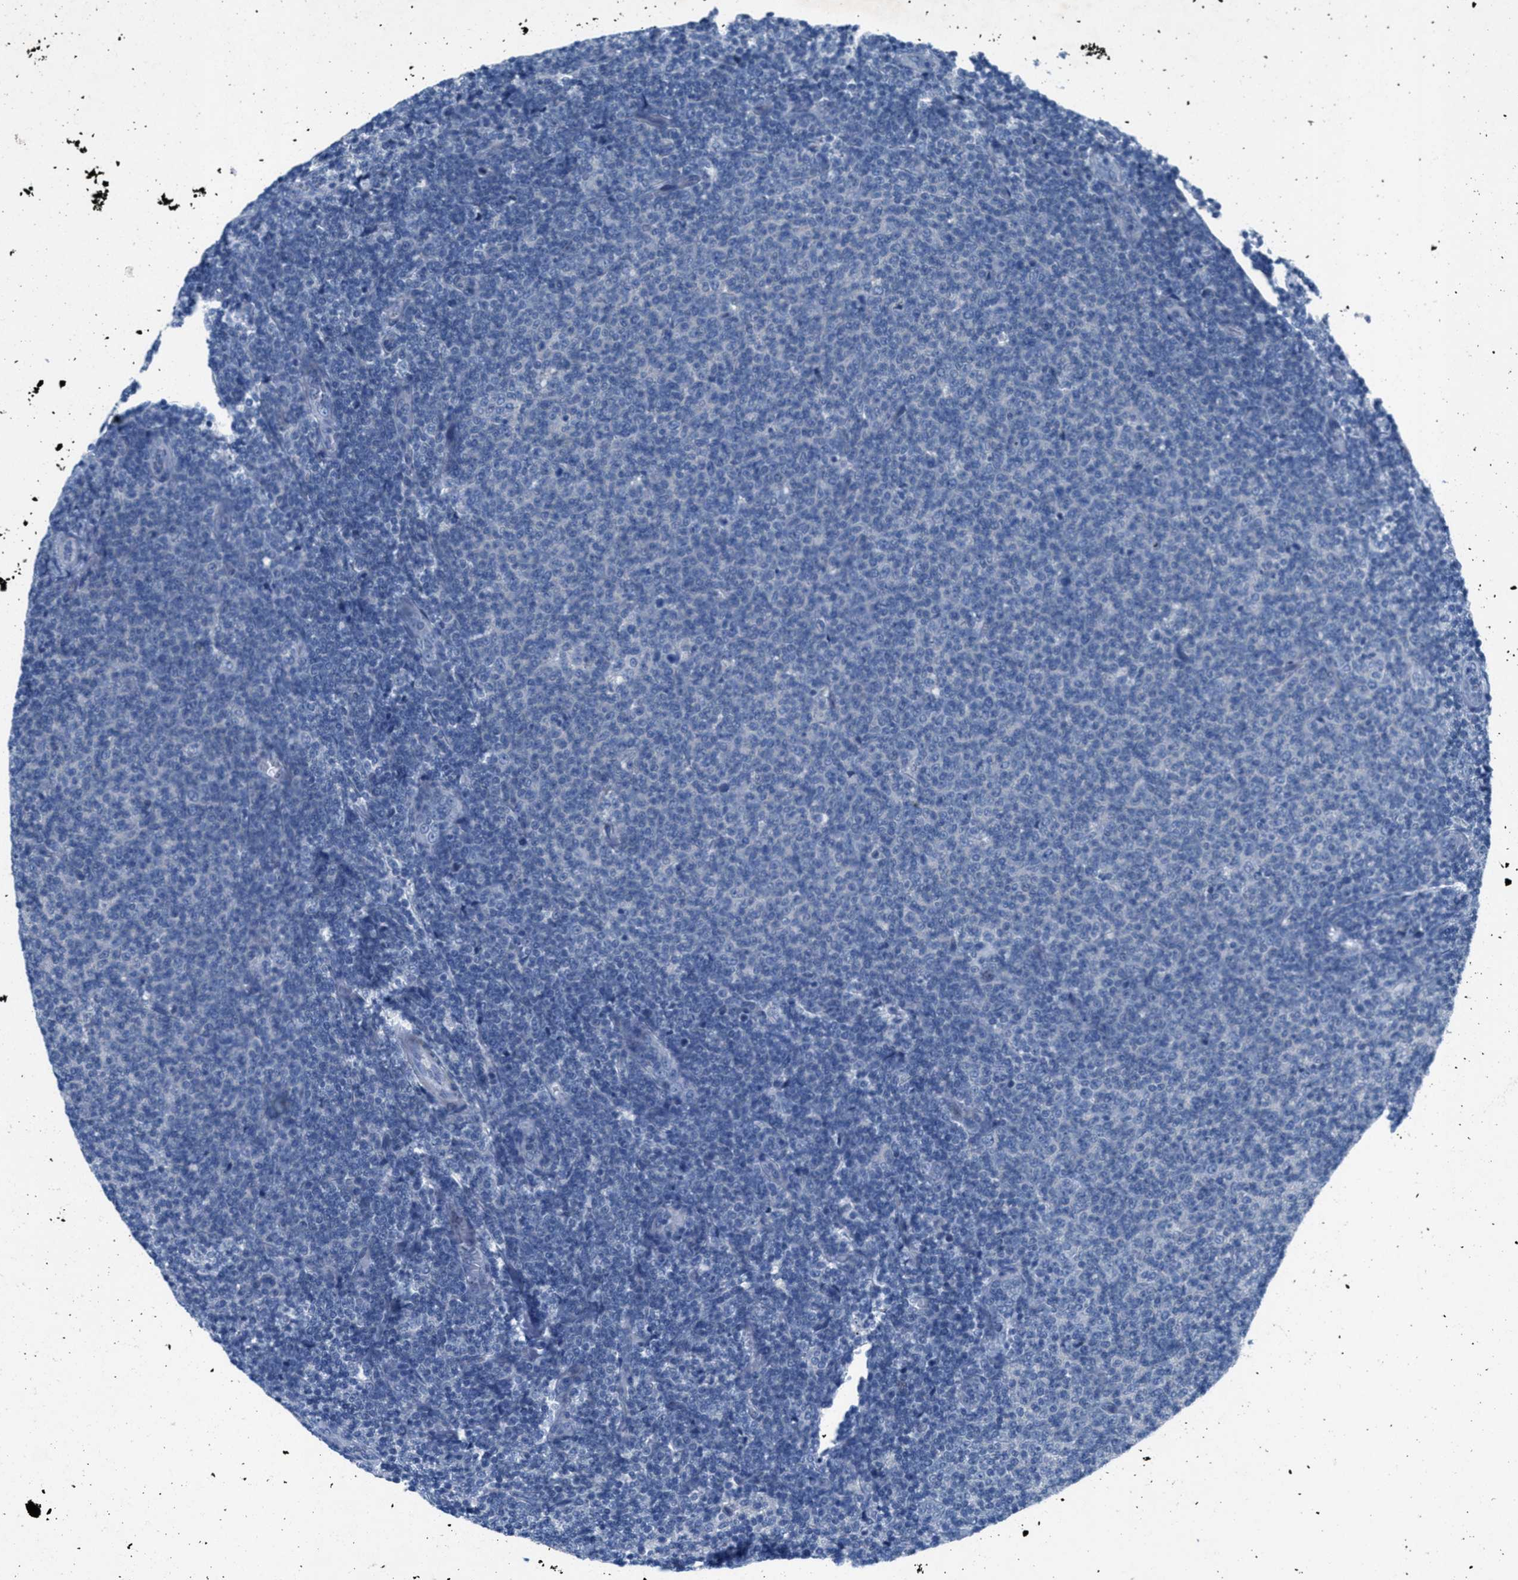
{"staining": {"intensity": "negative", "quantity": "none", "location": "none"}, "tissue": "lymphoma", "cell_type": "Tumor cells", "image_type": "cancer", "snomed": [{"axis": "morphology", "description": "Malignant lymphoma, non-Hodgkin's type, Low grade"}, {"axis": "topography", "description": "Lymph node"}], "caption": "There is no significant staining in tumor cells of lymphoma.", "gene": "GALNT17", "patient": {"sex": "male", "age": 66}}